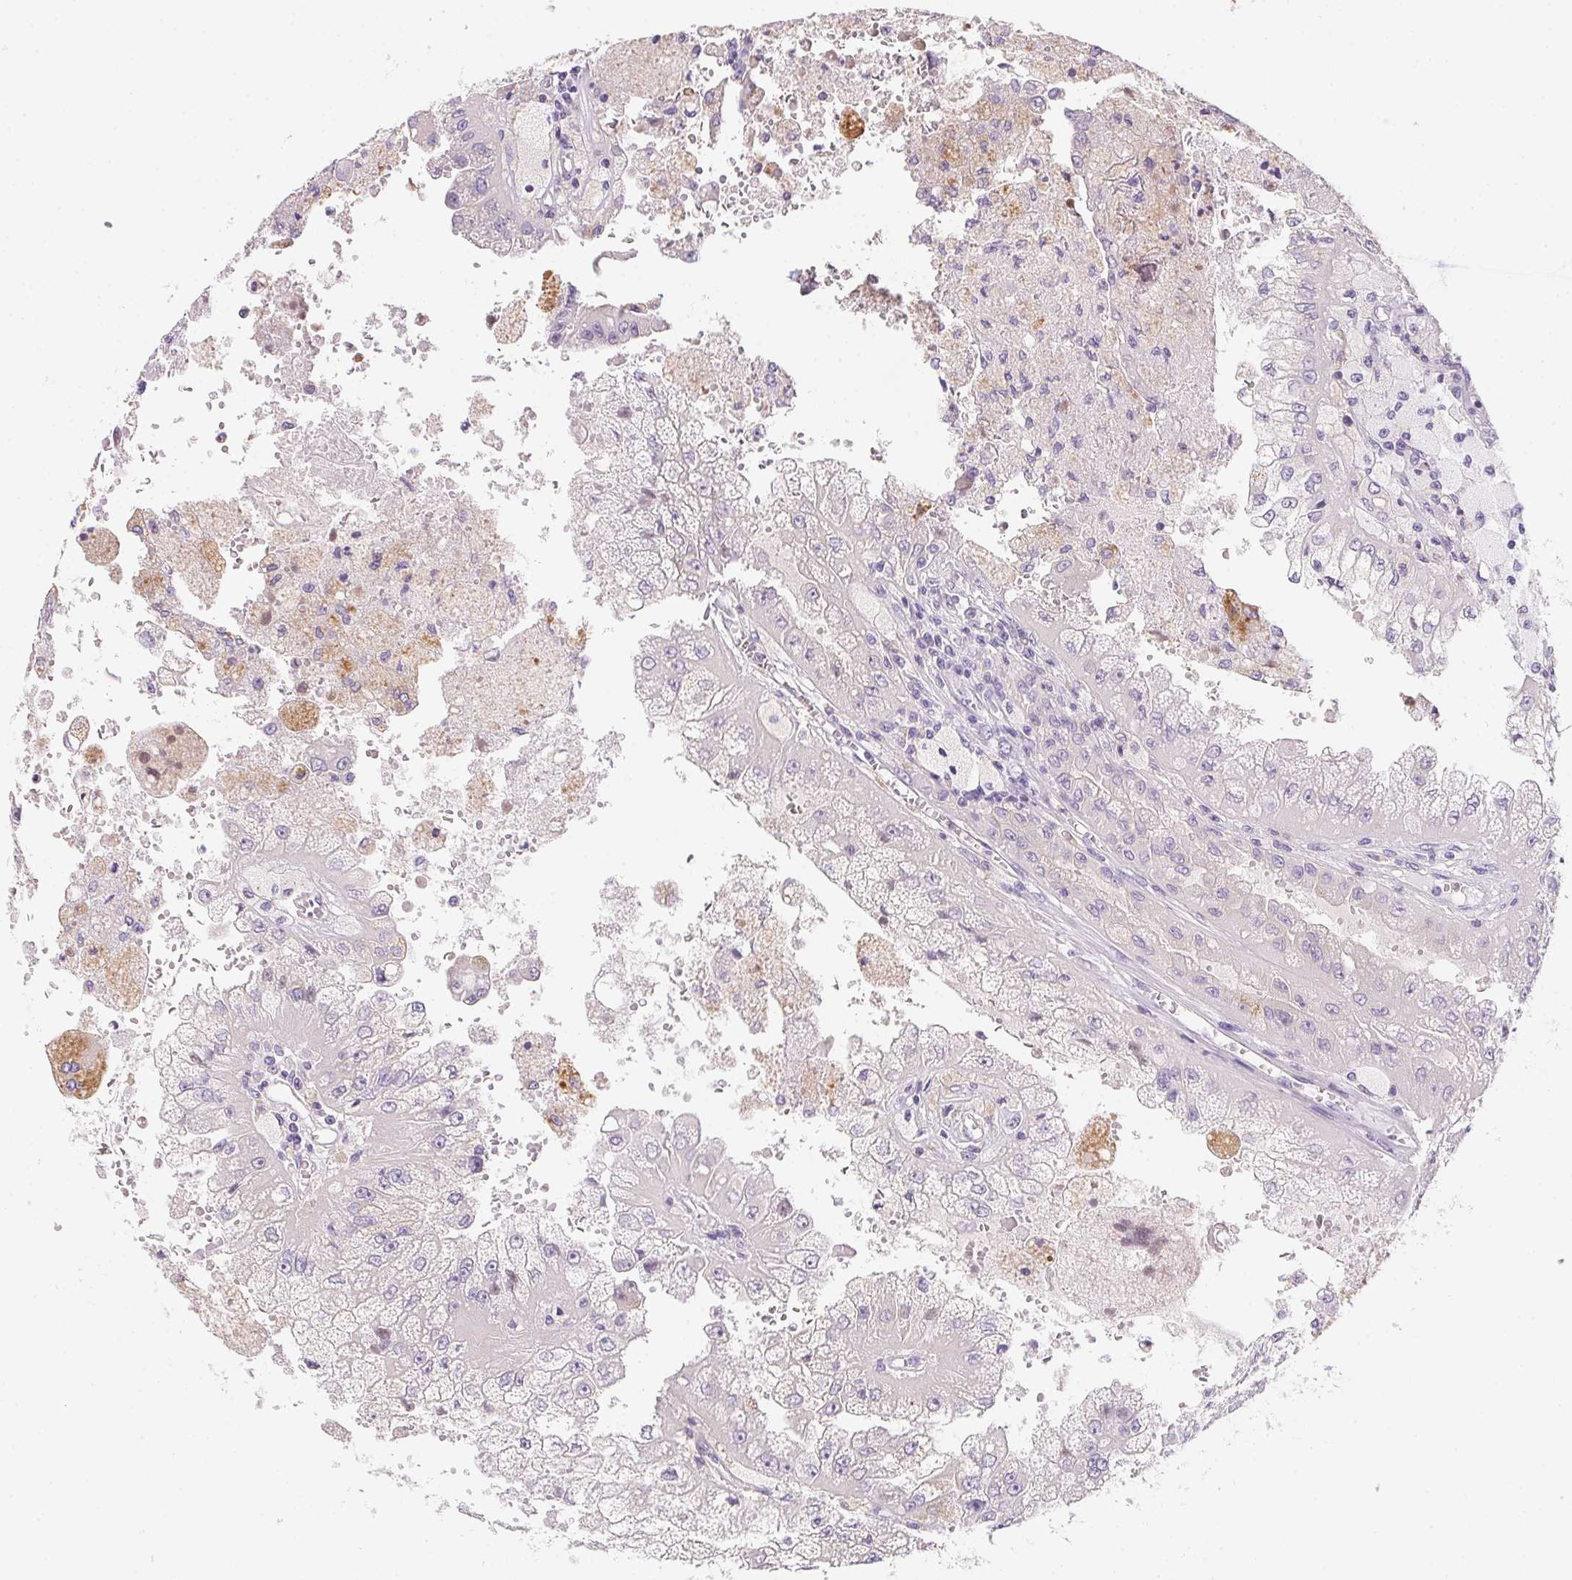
{"staining": {"intensity": "negative", "quantity": "none", "location": "none"}, "tissue": "renal cancer", "cell_type": "Tumor cells", "image_type": "cancer", "snomed": [{"axis": "morphology", "description": "Adenocarcinoma, NOS"}, {"axis": "topography", "description": "Kidney"}], "caption": "This is an immunohistochemistry (IHC) histopathology image of renal cancer. There is no expression in tumor cells.", "gene": "PRKAA1", "patient": {"sex": "male", "age": 58}}